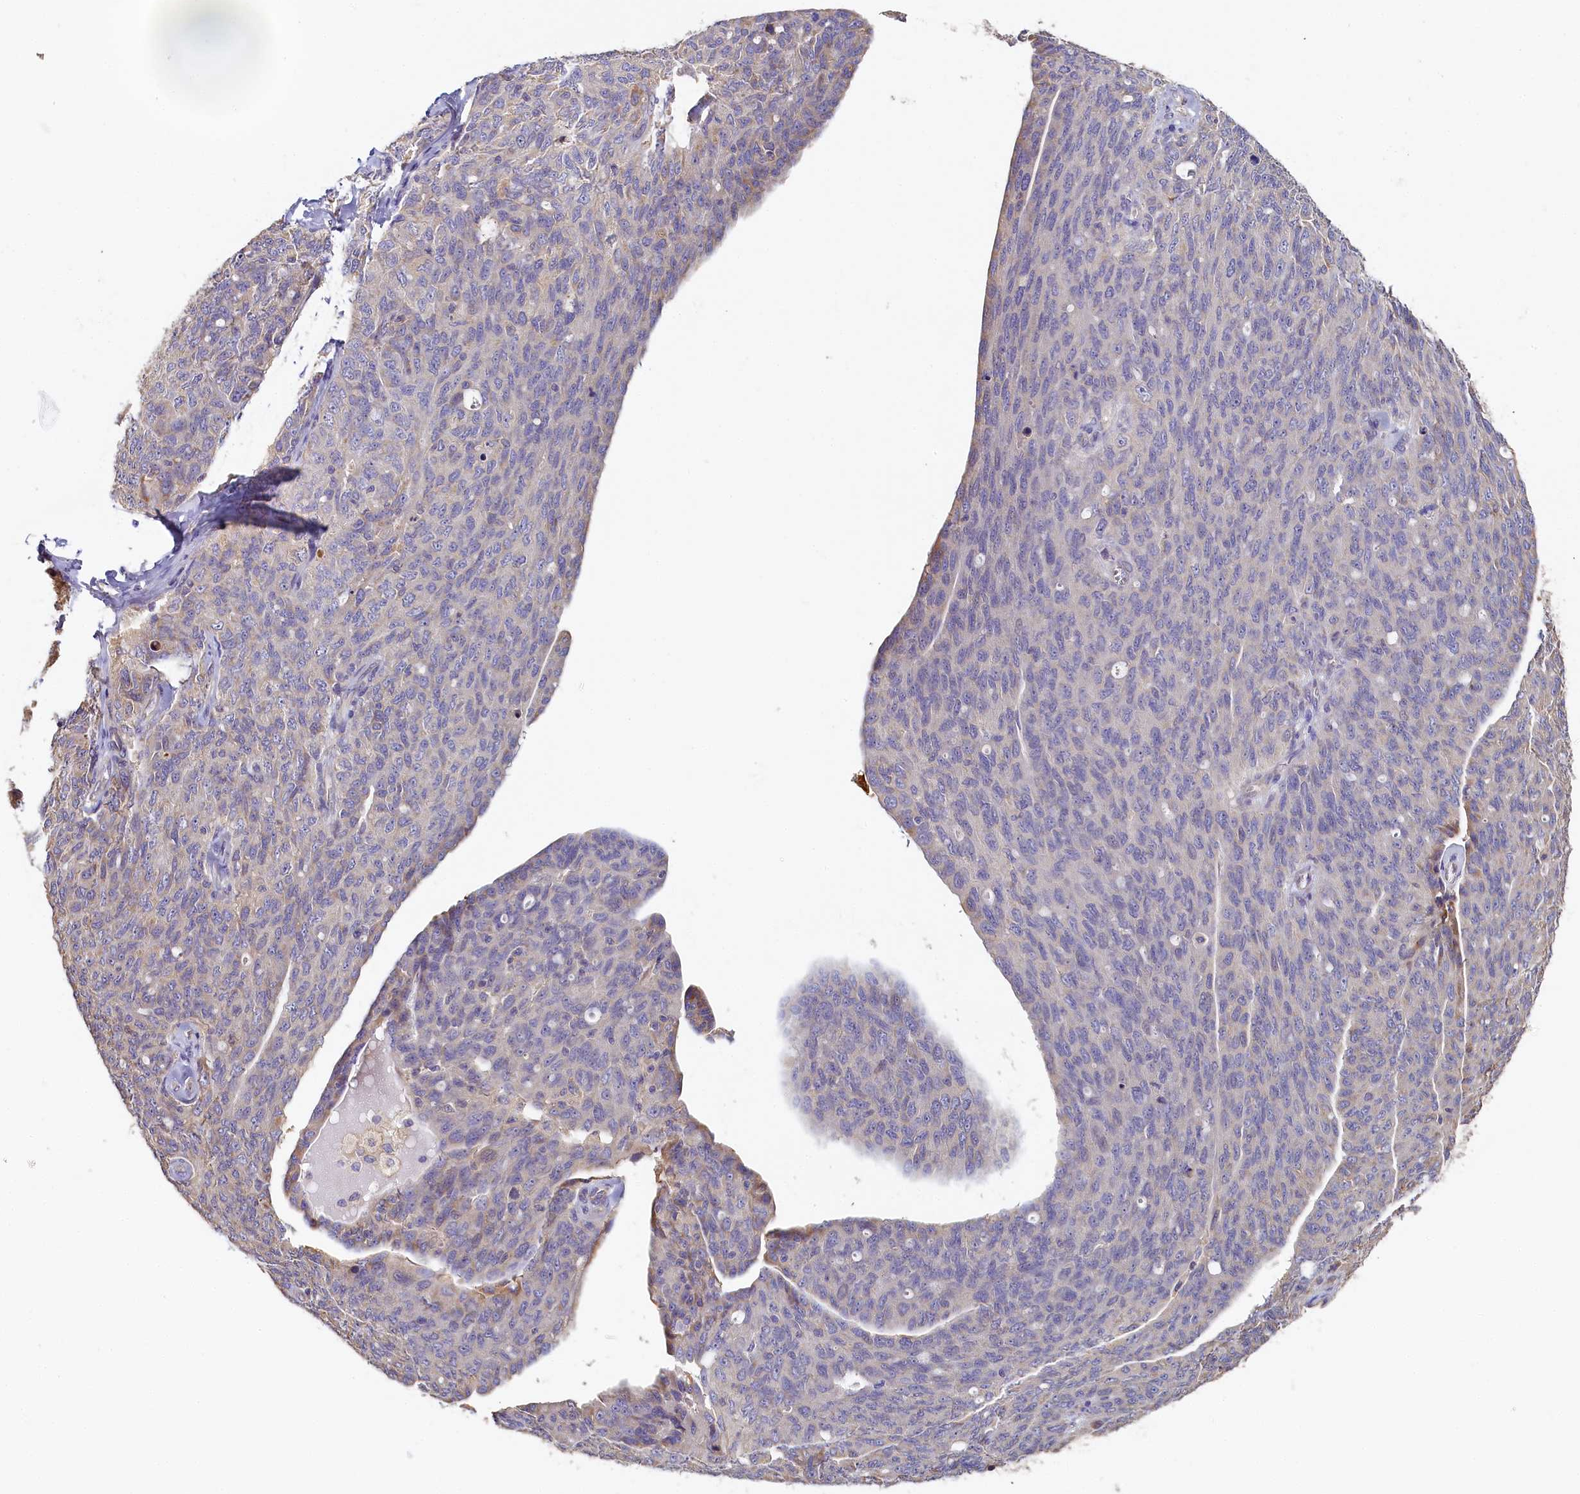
{"staining": {"intensity": "negative", "quantity": "none", "location": "none"}, "tissue": "ovarian cancer", "cell_type": "Tumor cells", "image_type": "cancer", "snomed": [{"axis": "morphology", "description": "Carcinoma, endometroid"}, {"axis": "topography", "description": "Ovary"}], "caption": "Ovarian cancer (endometroid carcinoma) was stained to show a protein in brown. There is no significant staining in tumor cells.", "gene": "KATNB1", "patient": {"sex": "female", "age": 60}}